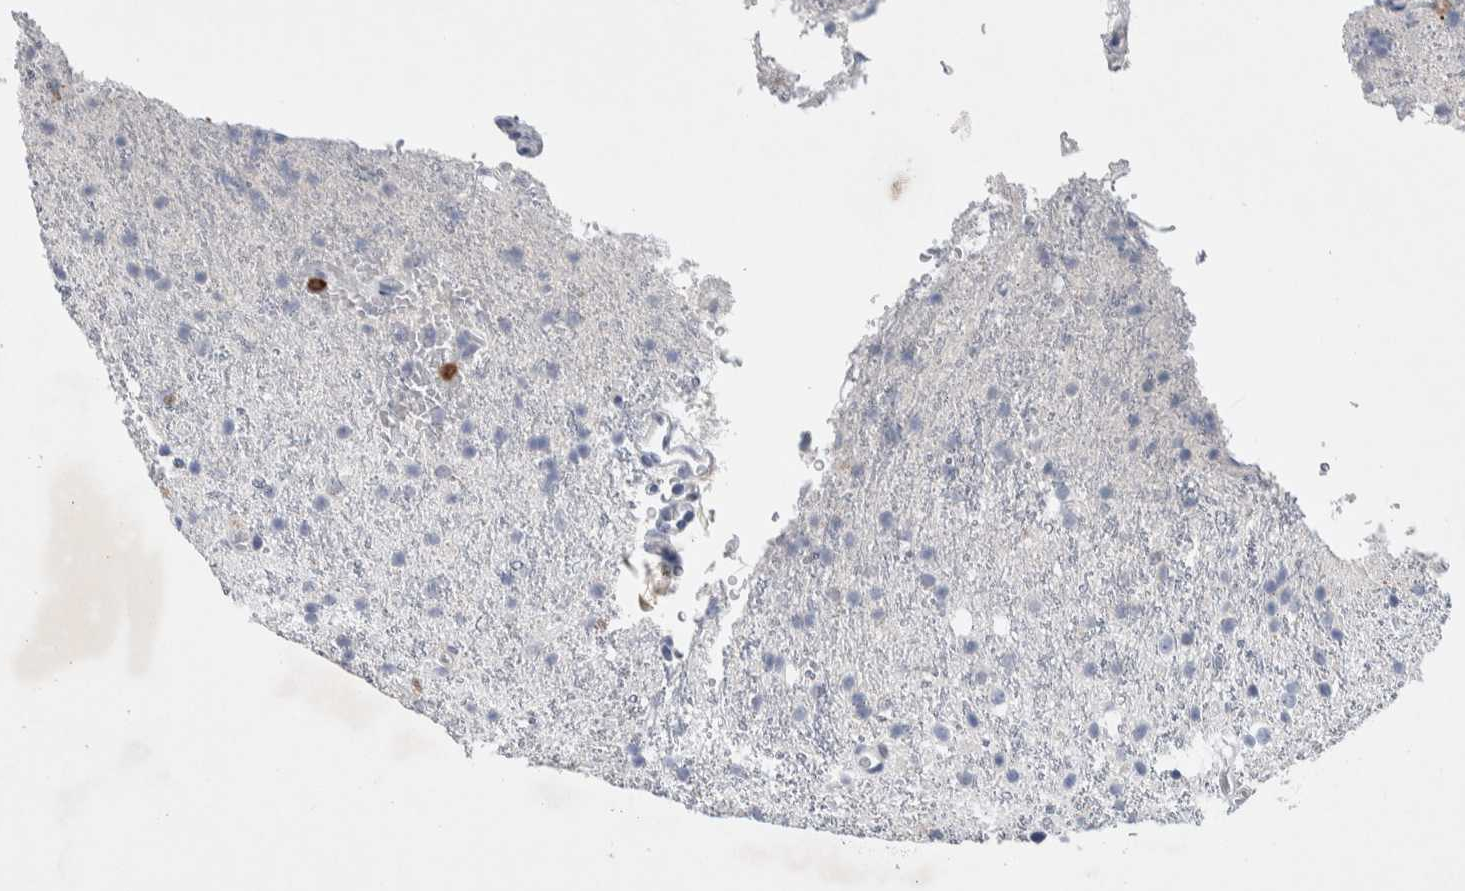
{"staining": {"intensity": "negative", "quantity": "none", "location": "none"}, "tissue": "glioma", "cell_type": "Tumor cells", "image_type": "cancer", "snomed": [{"axis": "morphology", "description": "Glioma, malignant, High grade"}, {"axis": "topography", "description": "Brain"}], "caption": "A high-resolution photomicrograph shows IHC staining of malignant glioma (high-grade), which reveals no significant expression in tumor cells.", "gene": "NCF2", "patient": {"sex": "male", "age": 47}}